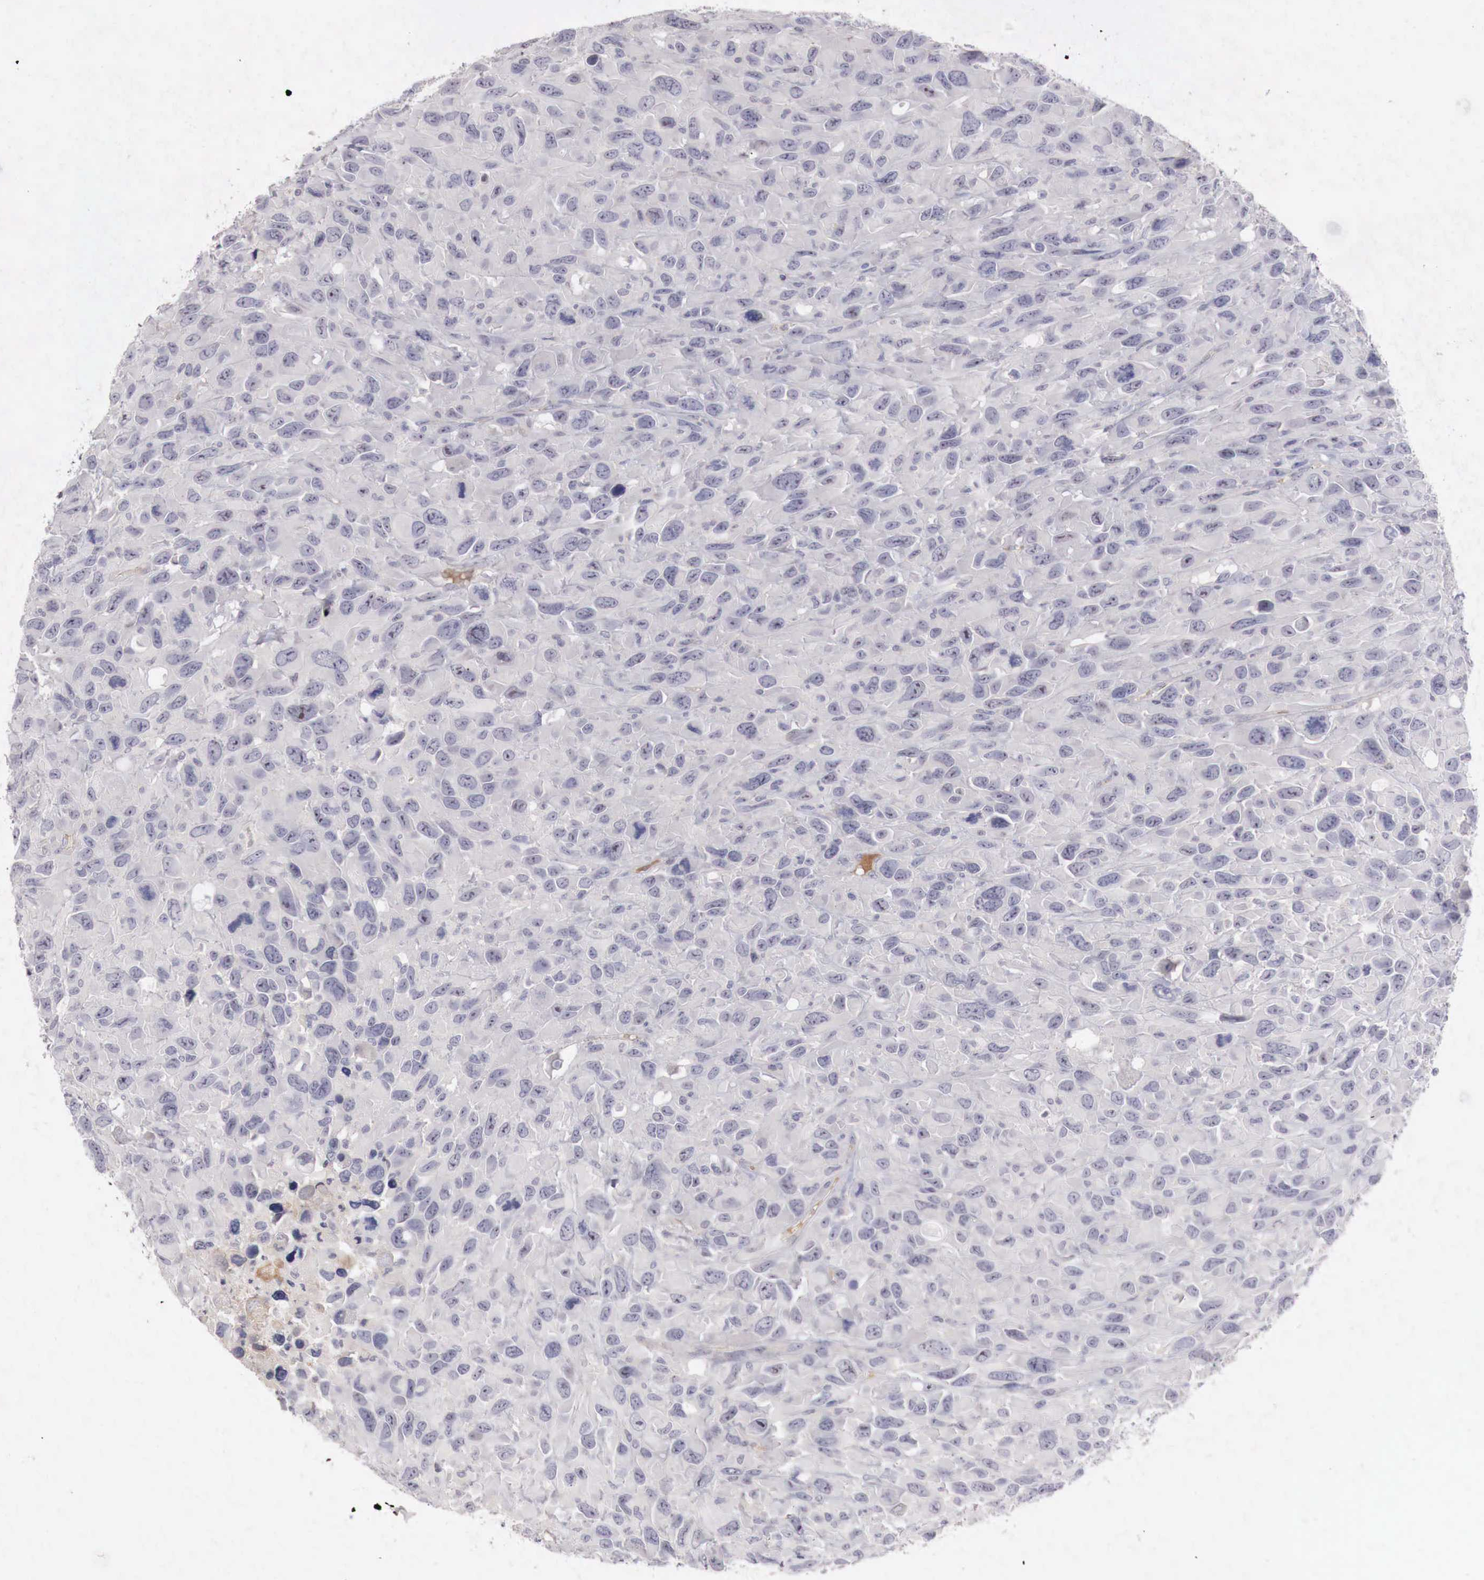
{"staining": {"intensity": "negative", "quantity": "none", "location": "none"}, "tissue": "renal cancer", "cell_type": "Tumor cells", "image_type": "cancer", "snomed": [{"axis": "morphology", "description": "Adenocarcinoma, NOS"}, {"axis": "topography", "description": "Kidney"}], "caption": "The micrograph shows no staining of tumor cells in adenocarcinoma (renal). The staining is performed using DAB brown chromogen with nuclei counter-stained in using hematoxylin.", "gene": "GATA1", "patient": {"sex": "male", "age": 79}}